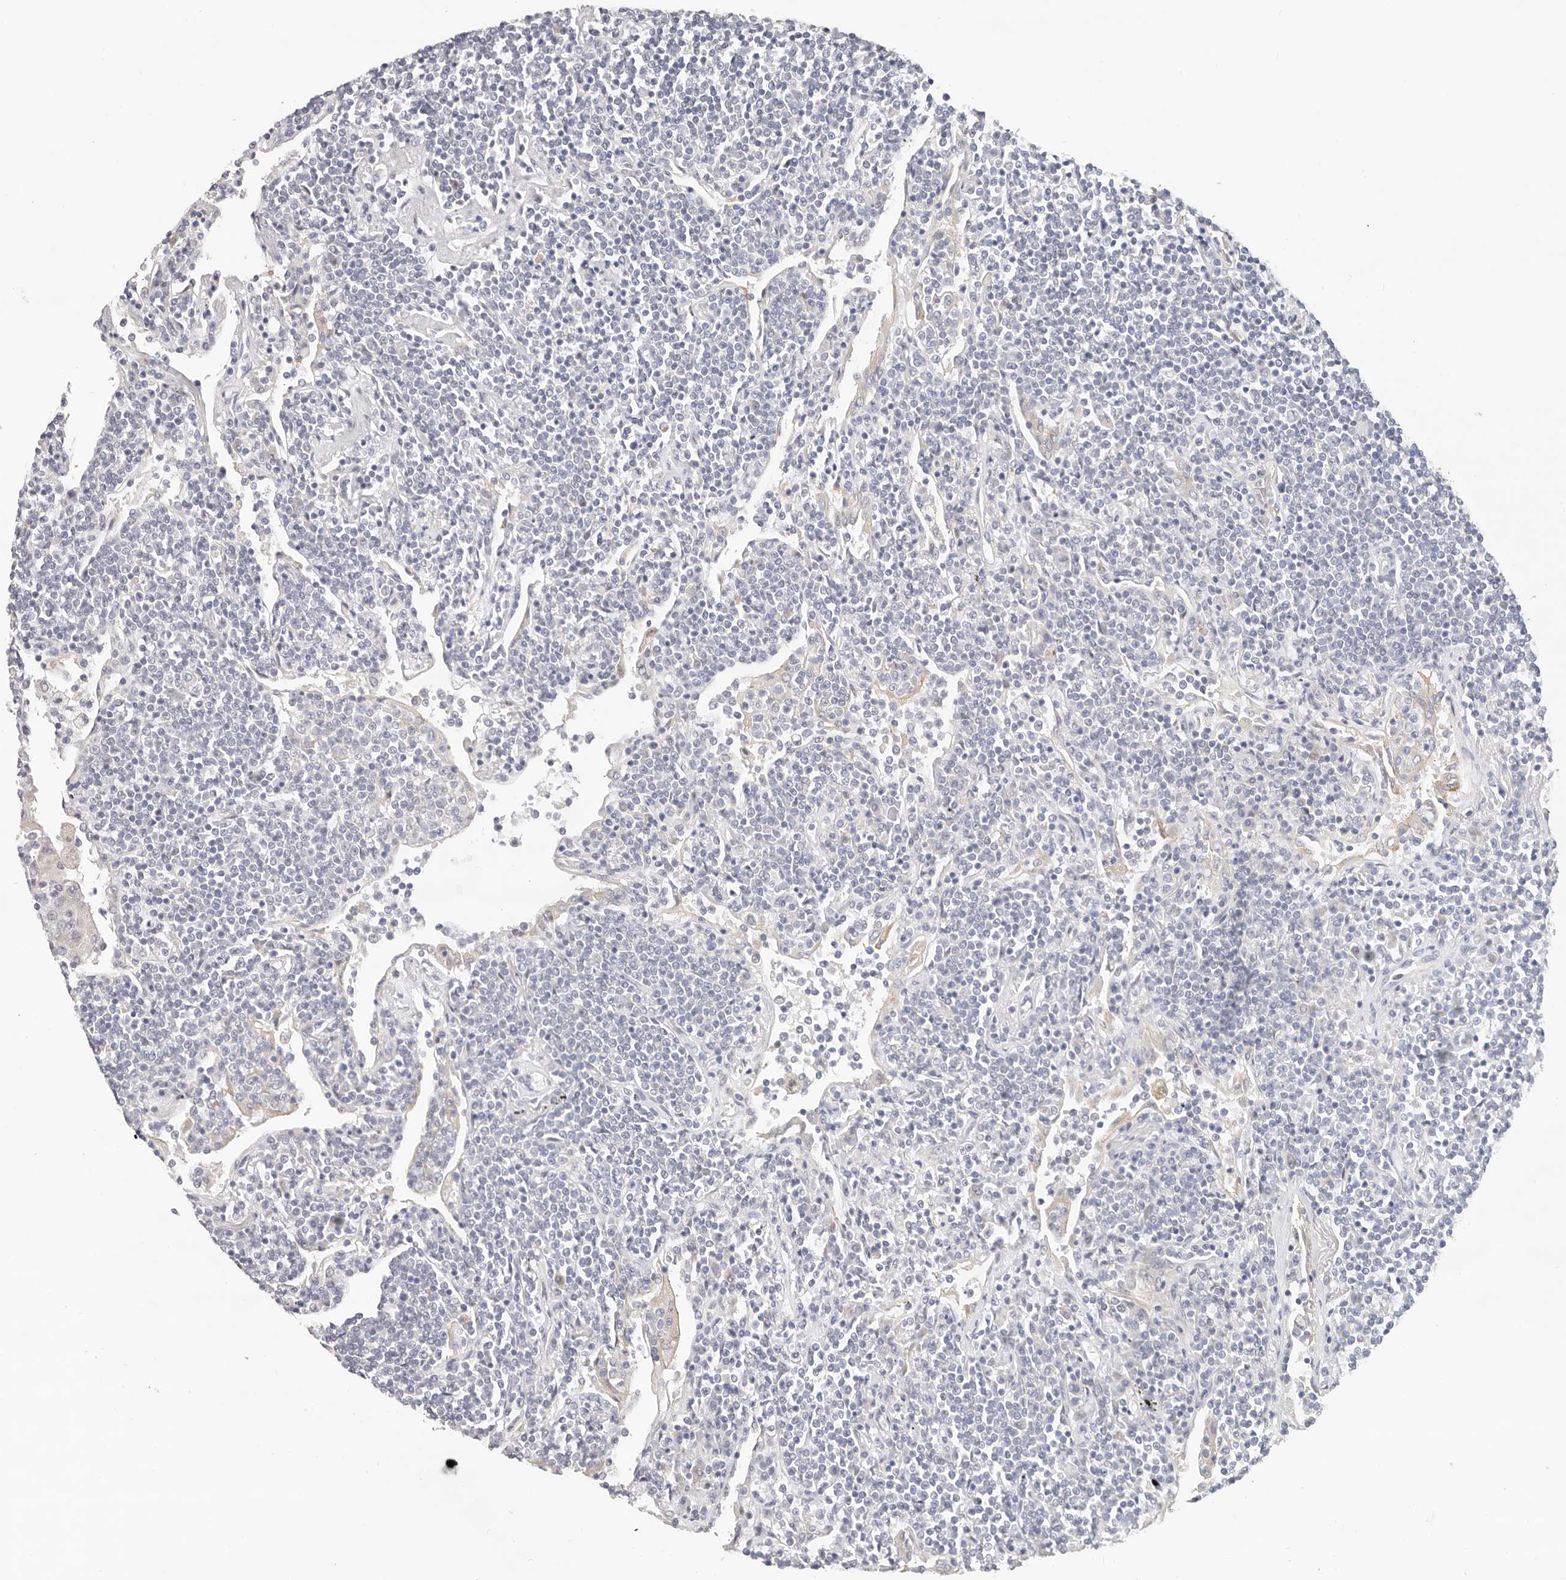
{"staining": {"intensity": "weak", "quantity": "<25%", "location": "cytoplasmic/membranous"}, "tissue": "lymphoma", "cell_type": "Tumor cells", "image_type": "cancer", "snomed": [{"axis": "morphology", "description": "Malignant lymphoma, non-Hodgkin's type, Low grade"}, {"axis": "topography", "description": "Lung"}], "caption": "IHC micrograph of neoplastic tissue: human lymphoma stained with DAB (3,3'-diaminobenzidine) reveals no significant protein positivity in tumor cells.", "gene": "AFDN", "patient": {"sex": "female", "age": 71}}